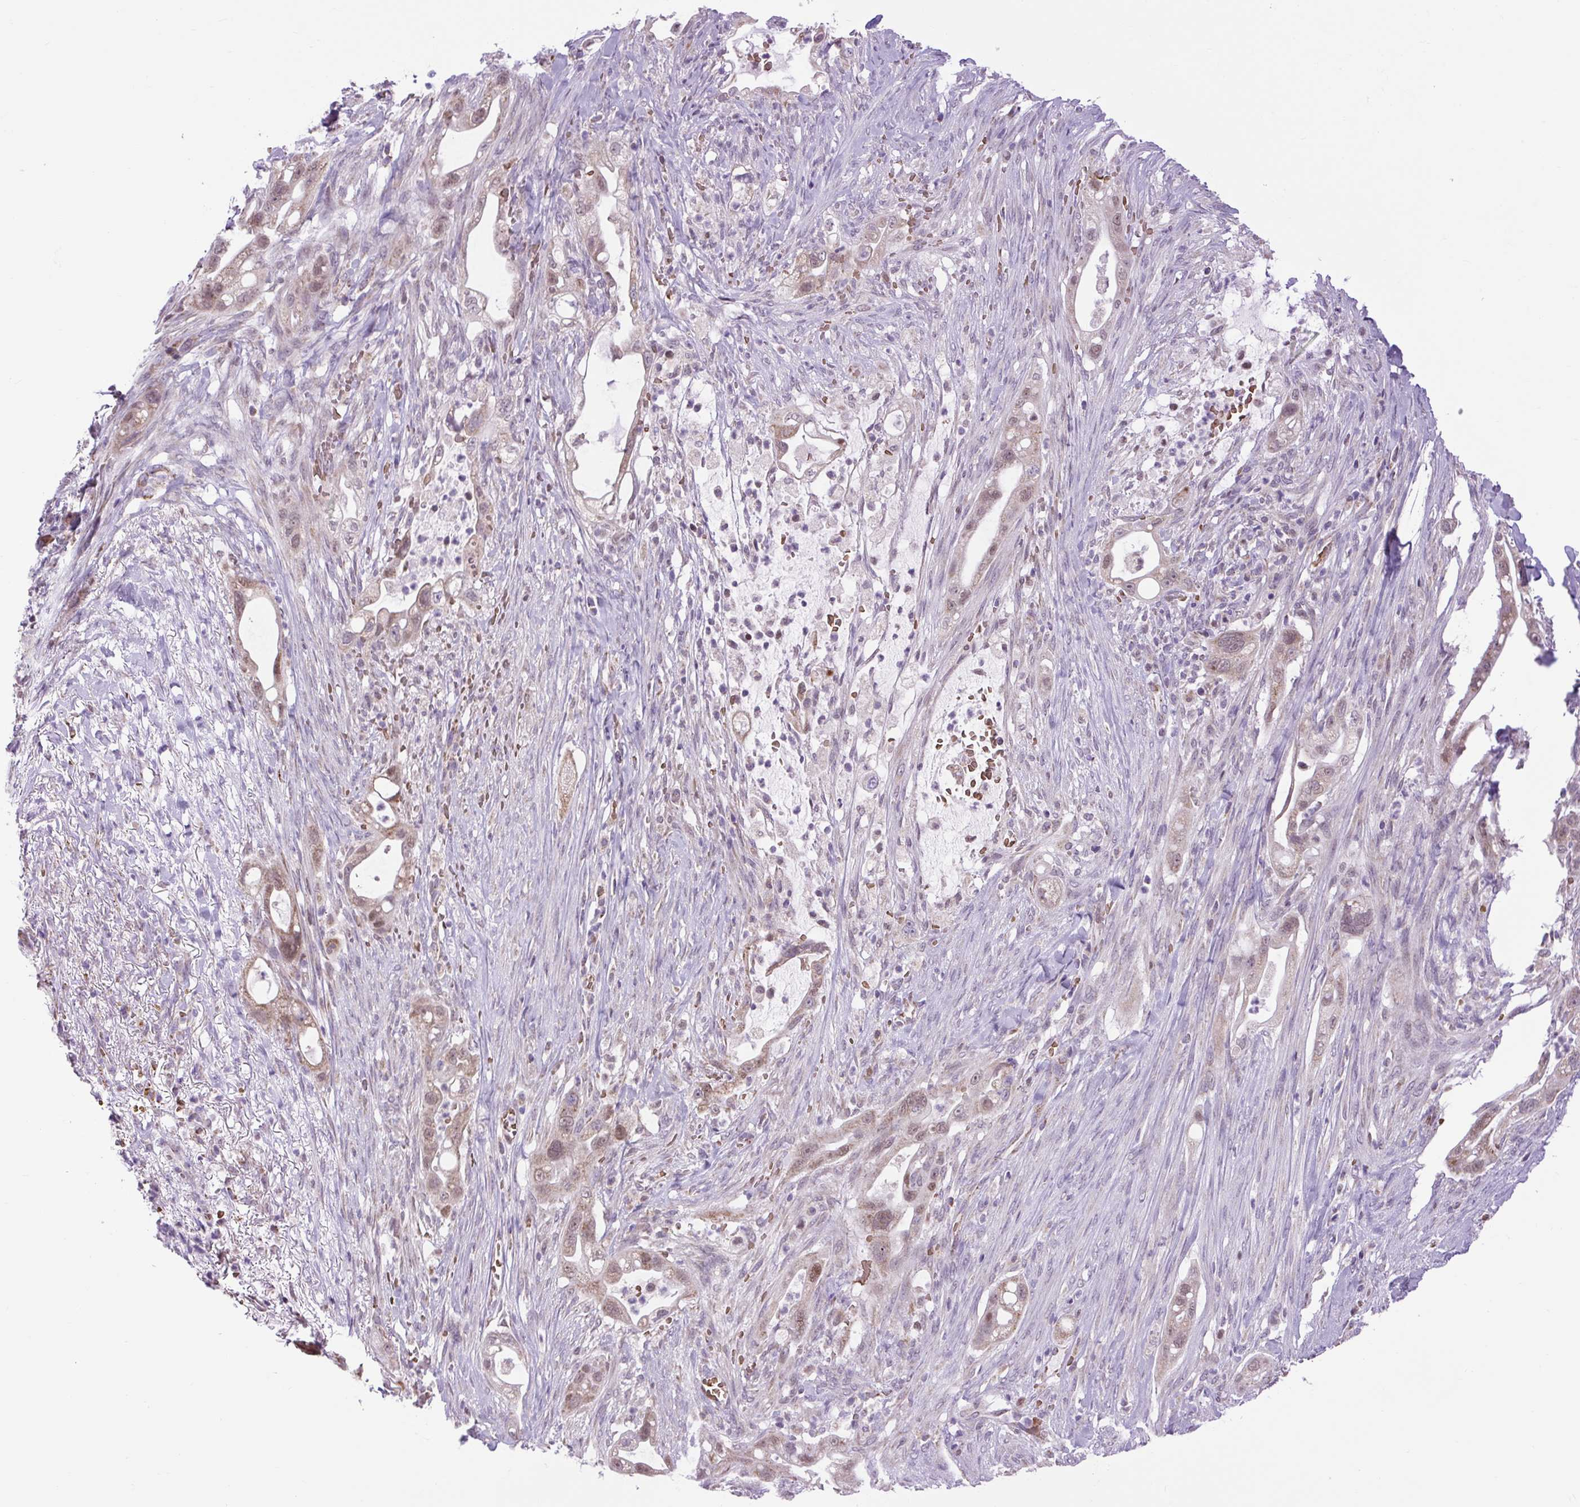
{"staining": {"intensity": "moderate", "quantity": "25%-75%", "location": "cytoplasmic/membranous,nuclear"}, "tissue": "pancreatic cancer", "cell_type": "Tumor cells", "image_type": "cancer", "snomed": [{"axis": "morphology", "description": "Adenocarcinoma, NOS"}, {"axis": "topography", "description": "Pancreas"}], "caption": "Adenocarcinoma (pancreatic) tissue reveals moderate cytoplasmic/membranous and nuclear staining in about 25%-75% of tumor cells, visualized by immunohistochemistry. Using DAB (3,3'-diaminobenzidine) (brown) and hematoxylin (blue) stains, captured at high magnification using brightfield microscopy.", "gene": "SCO2", "patient": {"sex": "male", "age": 44}}